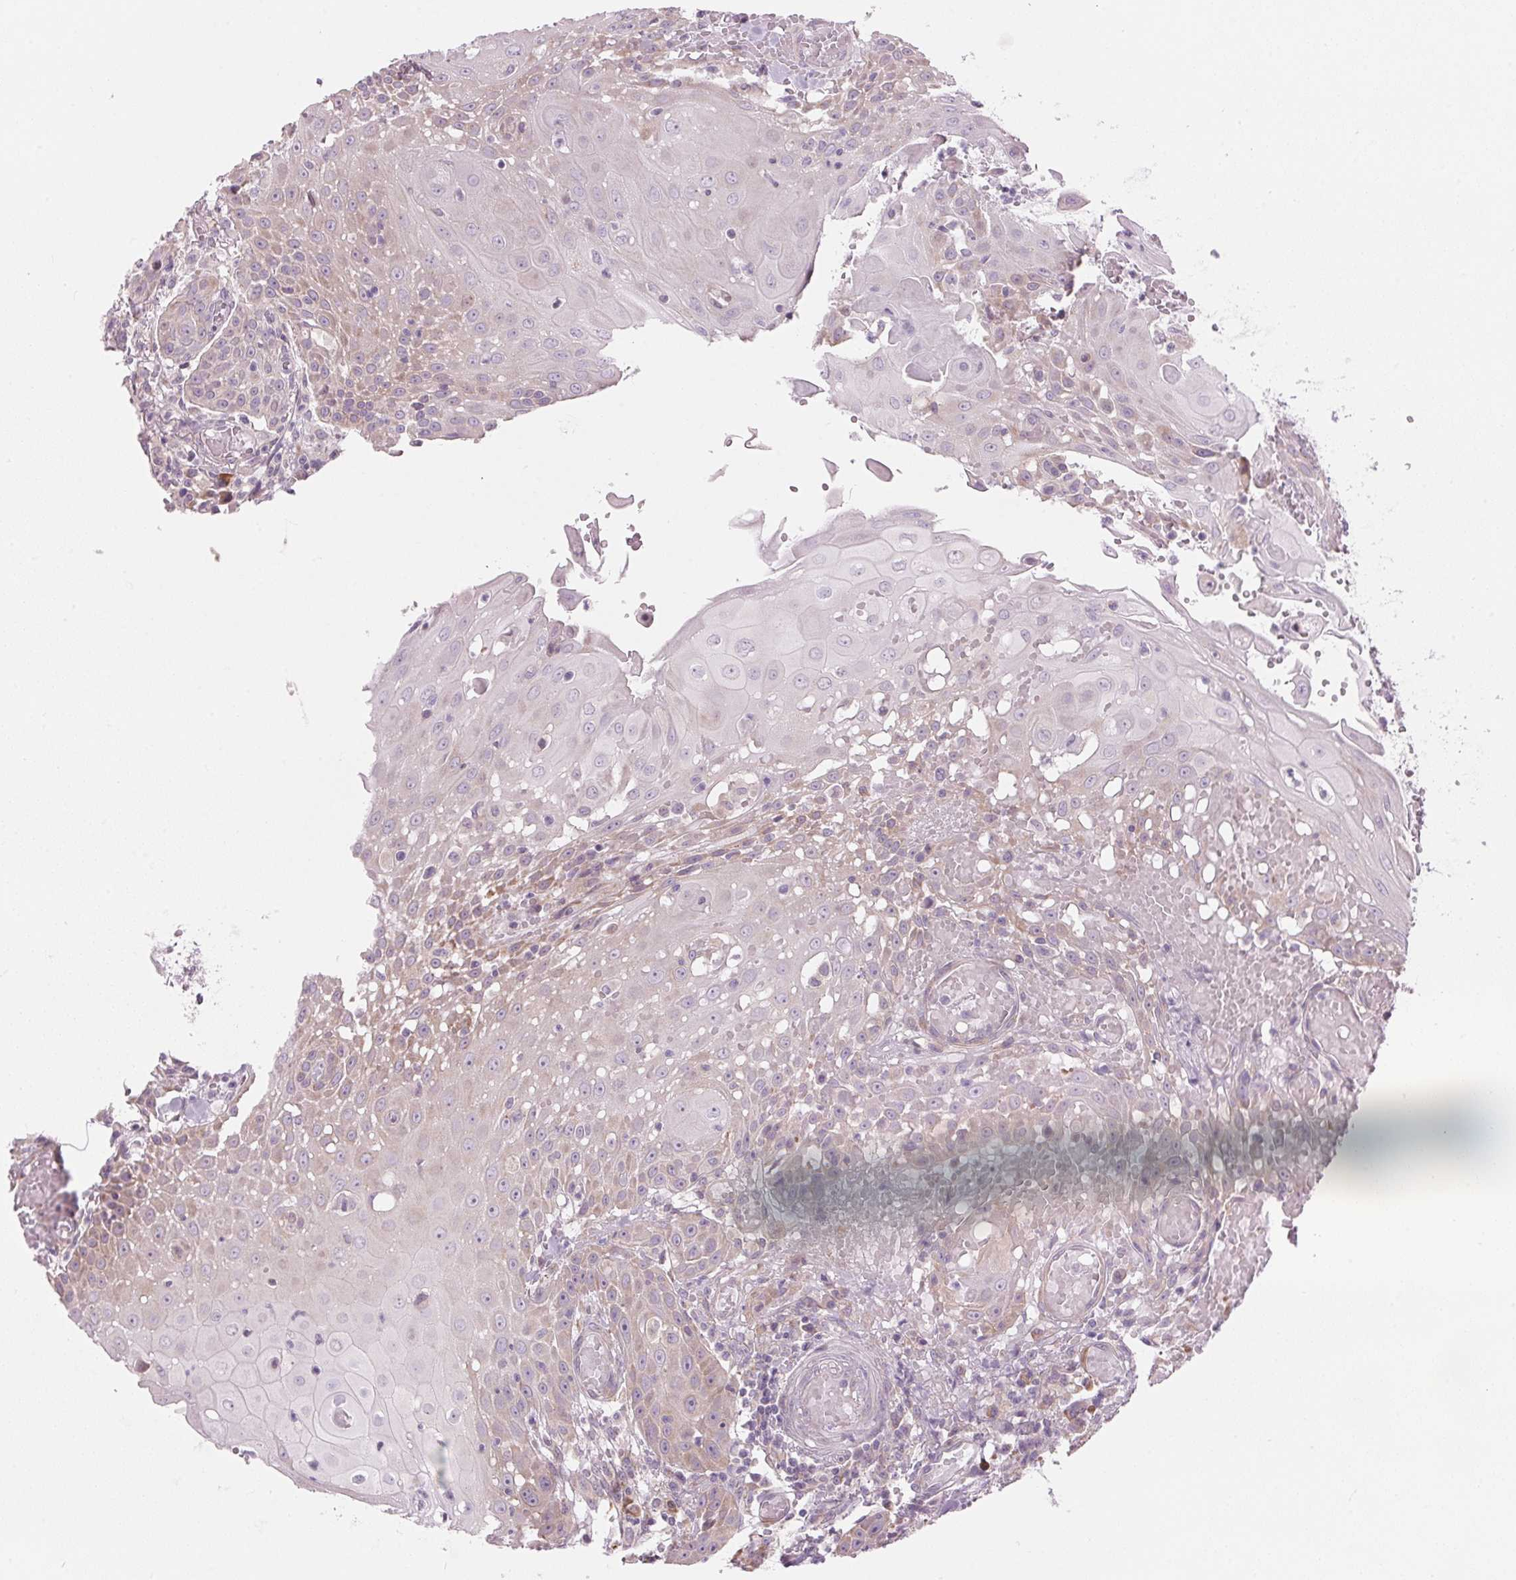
{"staining": {"intensity": "negative", "quantity": "none", "location": "none"}, "tissue": "head and neck cancer", "cell_type": "Tumor cells", "image_type": "cancer", "snomed": [{"axis": "morphology", "description": "Normal tissue, NOS"}, {"axis": "morphology", "description": "Squamous cell carcinoma, NOS"}, {"axis": "topography", "description": "Oral tissue"}, {"axis": "topography", "description": "Head-Neck"}], "caption": "IHC image of human head and neck cancer stained for a protein (brown), which exhibits no expression in tumor cells.", "gene": "GNMT", "patient": {"sex": "female", "age": 55}}